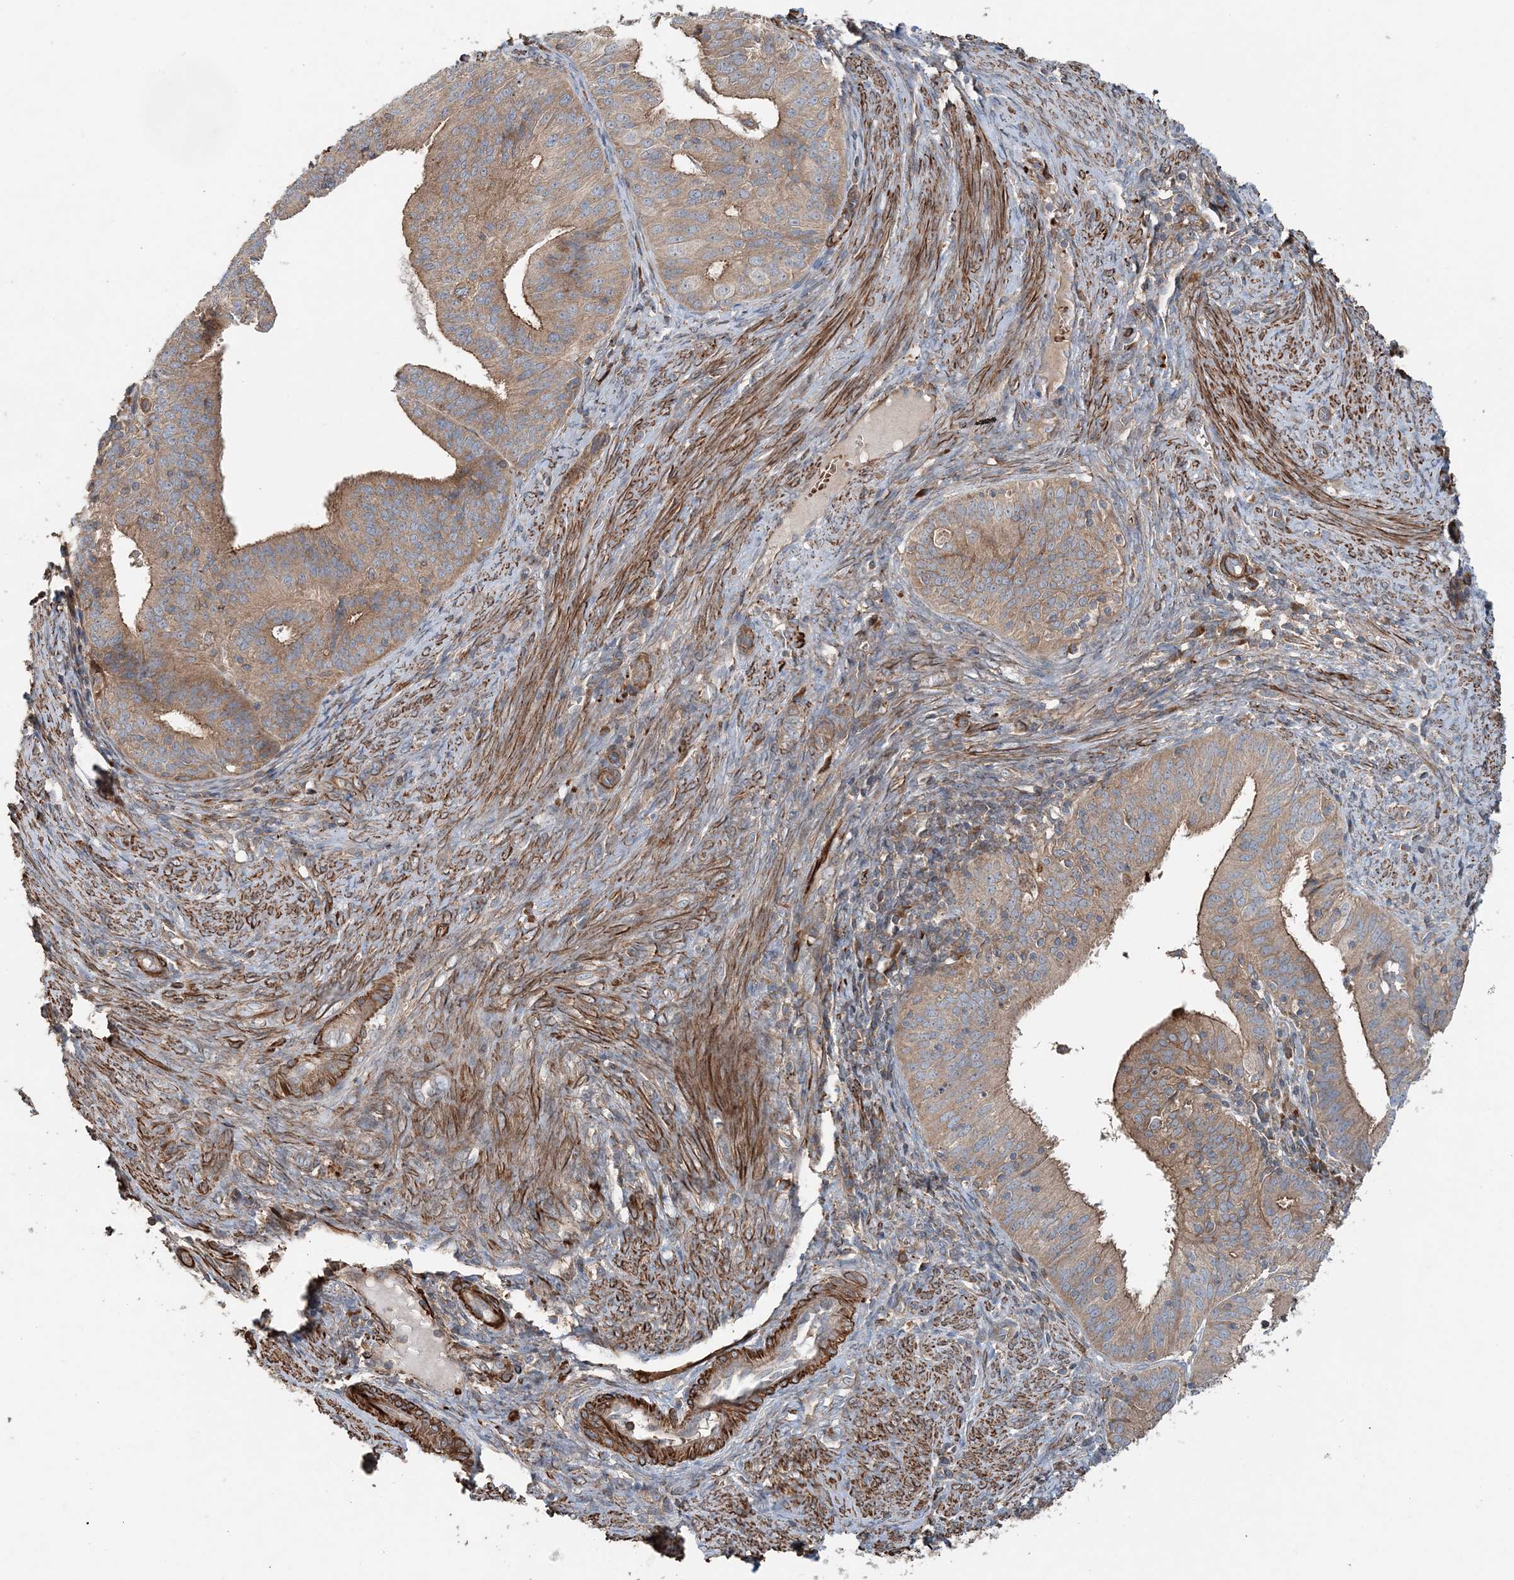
{"staining": {"intensity": "moderate", "quantity": ">75%", "location": "cytoplasmic/membranous"}, "tissue": "endometrial cancer", "cell_type": "Tumor cells", "image_type": "cancer", "snomed": [{"axis": "morphology", "description": "Adenocarcinoma, NOS"}, {"axis": "topography", "description": "Endometrium"}], "caption": "Endometrial cancer (adenocarcinoma) was stained to show a protein in brown. There is medium levels of moderate cytoplasmic/membranous positivity in approximately >75% of tumor cells.", "gene": "TTI1", "patient": {"sex": "female", "age": 51}}